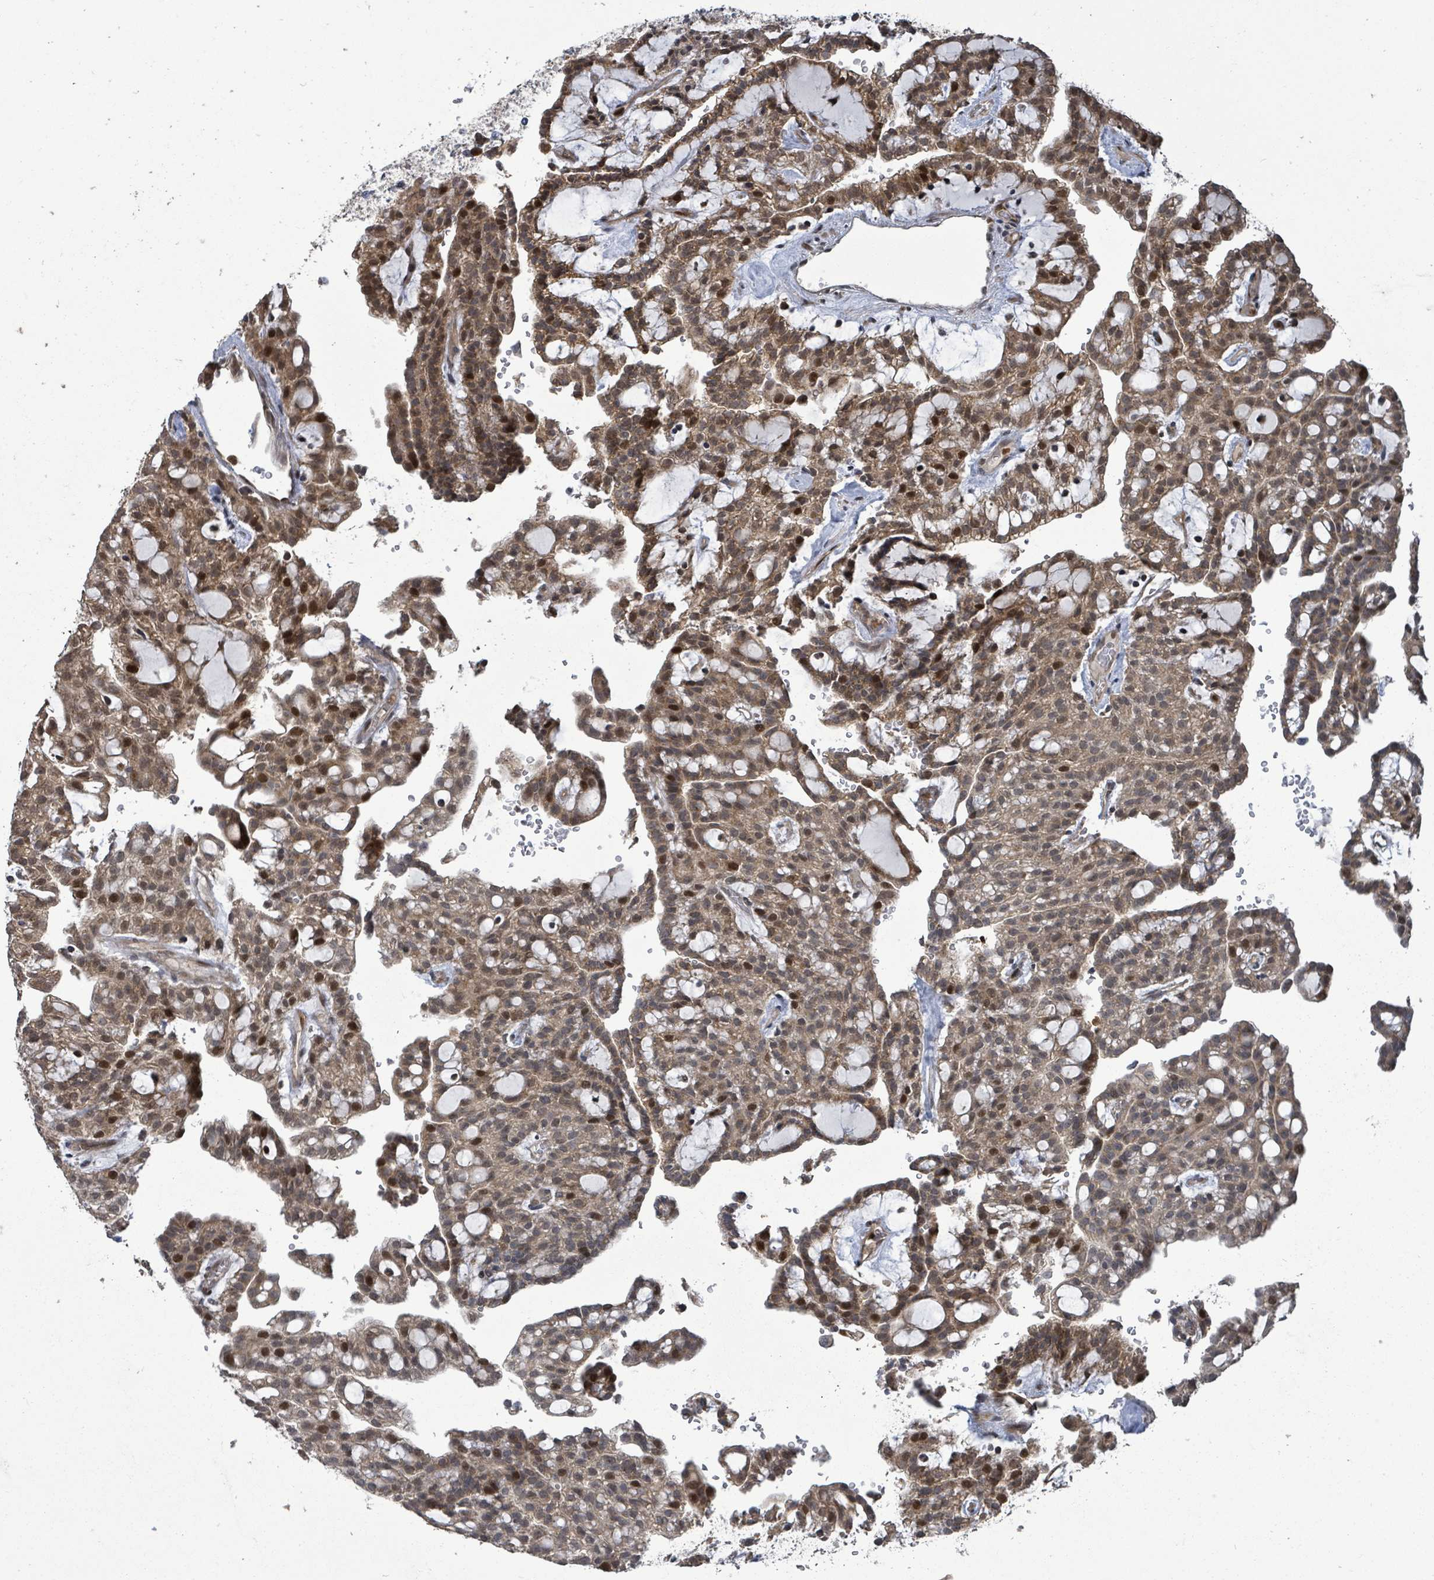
{"staining": {"intensity": "moderate", "quantity": "25%-75%", "location": "cytoplasmic/membranous,nuclear"}, "tissue": "renal cancer", "cell_type": "Tumor cells", "image_type": "cancer", "snomed": [{"axis": "morphology", "description": "Adenocarcinoma, NOS"}, {"axis": "topography", "description": "Kidney"}], "caption": "Immunohistochemical staining of renal cancer (adenocarcinoma) exhibits moderate cytoplasmic/membranous and nuclear protein expression in about 25%-75% of tumor cells. The protein of interest is shown in brown color, while the nuclei are stained blue.", "gene": "COQ6", "patient": {"sex": "male", "age": 63}}